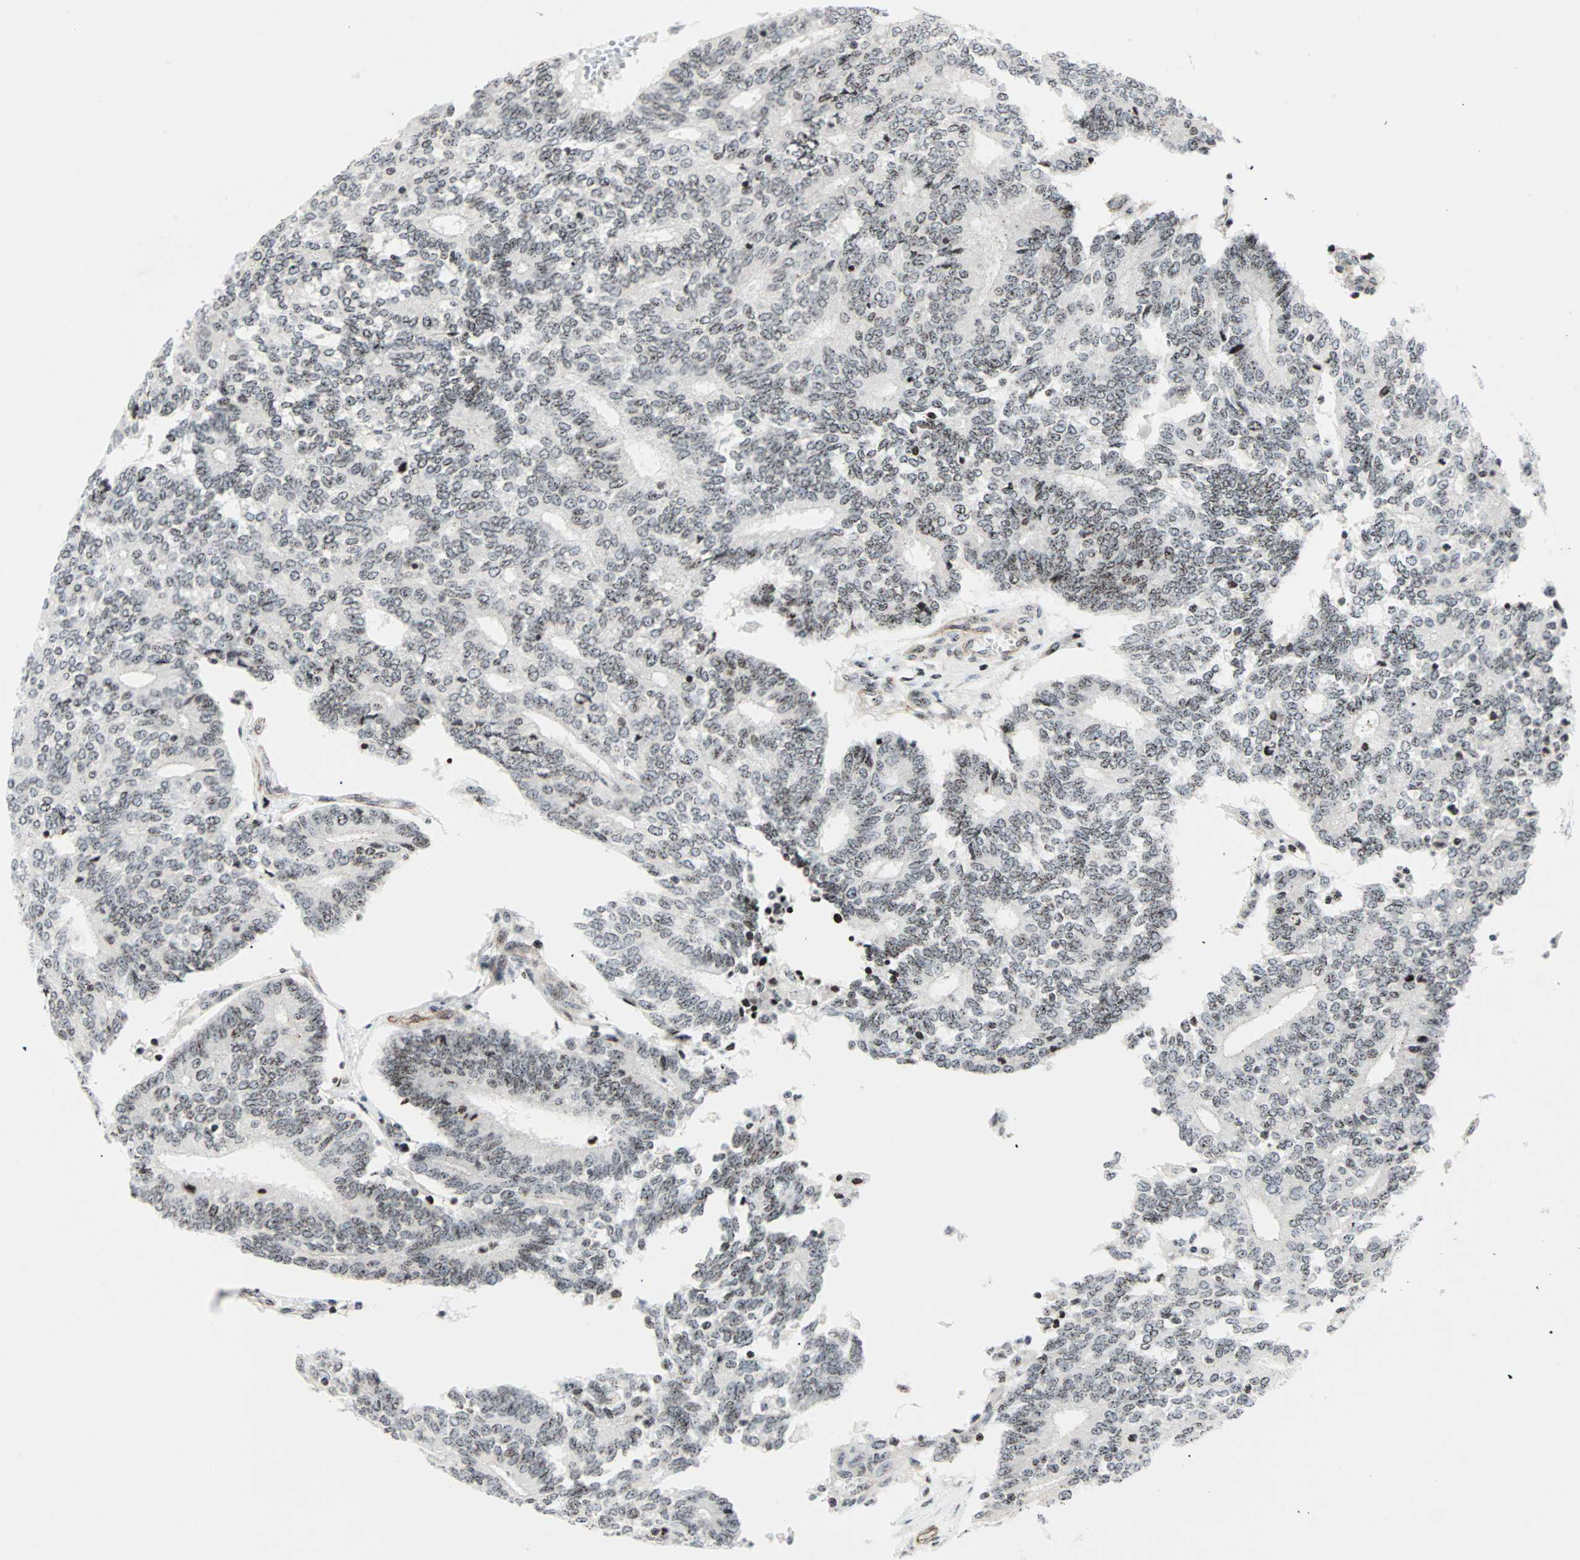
{"staining": {"intensity": "weak", "quantity": ">75%", "location": "nuclear"}, "tissue": "prostate cancer", "cell_type": "Tumor cells", "image_type": "cancer", "snomed": [{"axis": "morphology", "description": "Adenocarcinoma, High grade"}, {"axis": "topography", "description": "Prostate"}], "caption": "An immunohistochemistry image of neoplastic tissue is shown. Protein staining in brown labels weak nuclear positivity in adenocarcinoma (high-grade) (prostate) within tumor cells.", "gene": "CENPA", "patient": {"sex": "male", "age": 55}}